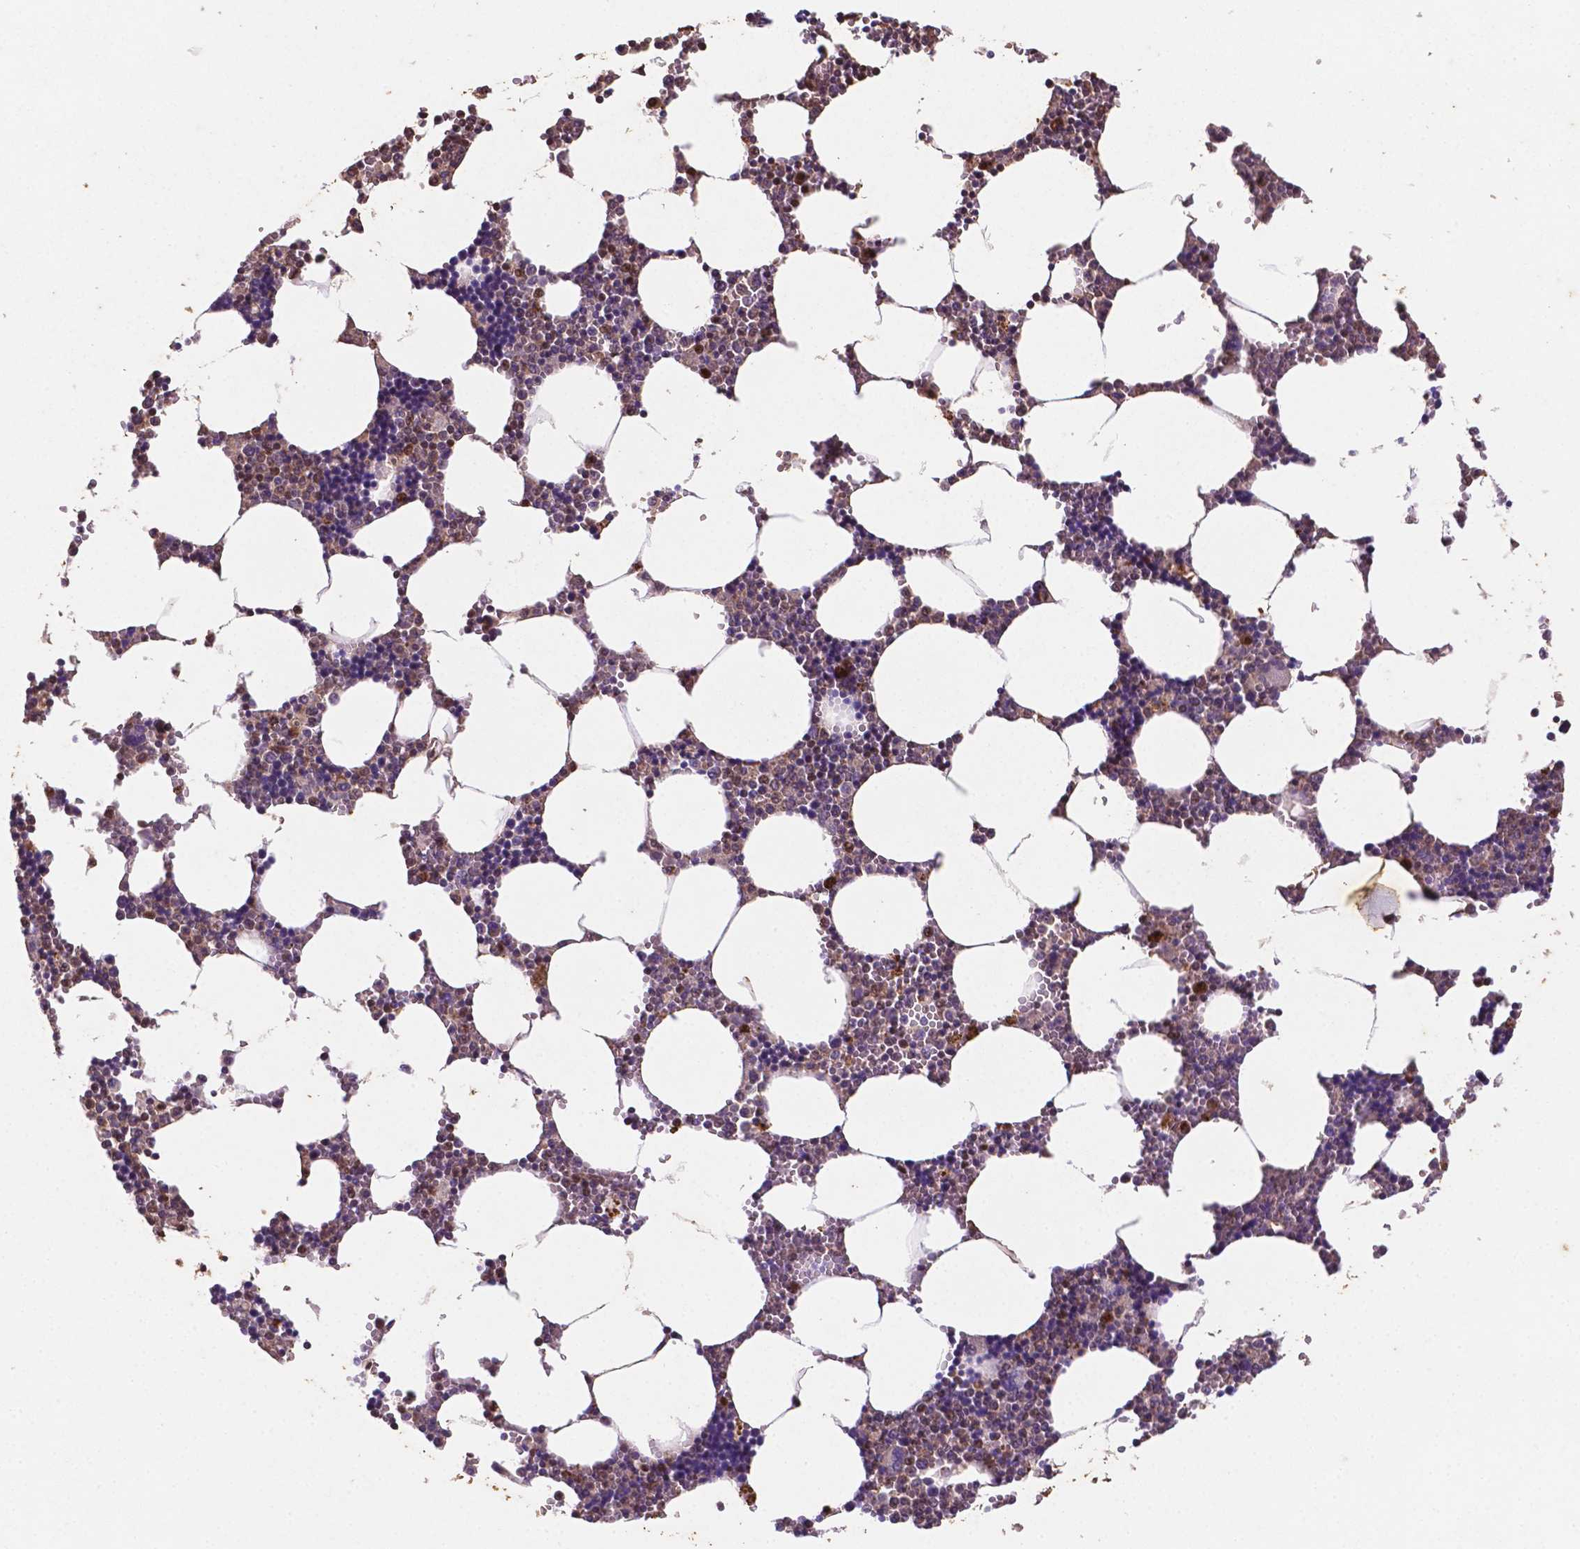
{"staining": {"intensity": "moderate", "quantity": "25%-75%", "location": "nuclear"}, "tissue": "bone marrow", "cell_type": "Hematopoietic cells", "image_type": "normal", "snomed": [{"axis": "morphology", "description": "Normal tissue, NOS"}, {"axis": "topography", "description": "Bone marrow"}], "caption": "Brown immunohistochemical staining in normal human bone marrow displays moderate nuclear expression in approximately 25%-75% of hematopoietic cells. The staining was performed using DAB (3,3'-diaminobenzidine) to visualize the protein expression in brown, while the nuclei were stained in blue with hematoxylin (Magnification: 20x).", "gene": "TM4SF20", "patient": {"sex": "male", "age": 54}}